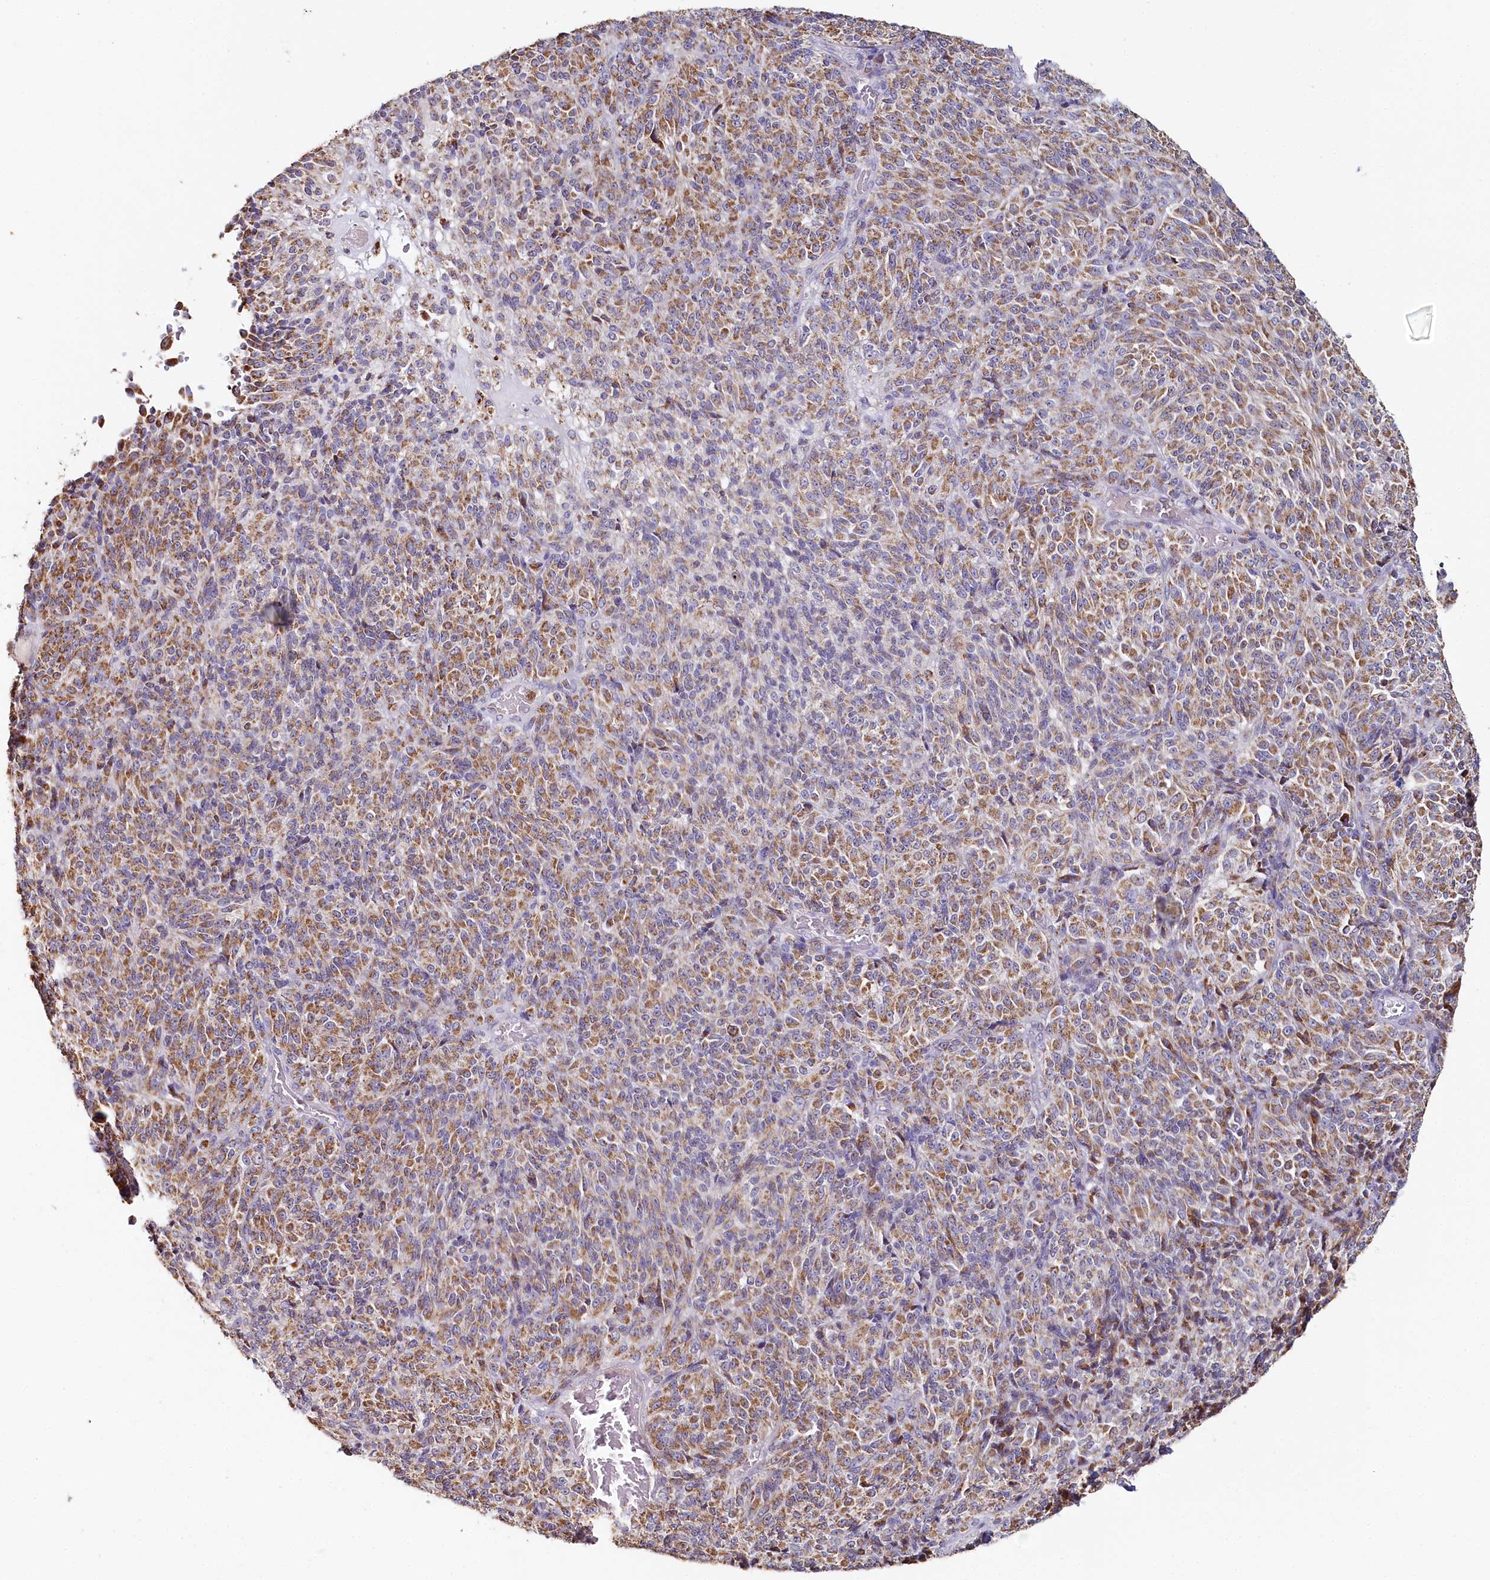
{"staining": {"intensity": "moderate", "quantity": ">75%", "location": "cytoplasmic/membranous"}, "tissue": "melanoma", "cell_type": "Tumor cells", "image_type": "cancer", "snomed": [{"axis": "morphology", "description": "Malignant melanoma, Metastatic site"}, {"axis": "topography", "description": "Brain"}], "caption": "Melanoma stained for a protein (brown) exhibits moderate cytoplasmic/membranous positive staining in approximately >75% of tumor cells.", "gene": "MMP25", "patient": {"sex": "female", "age": 56}}